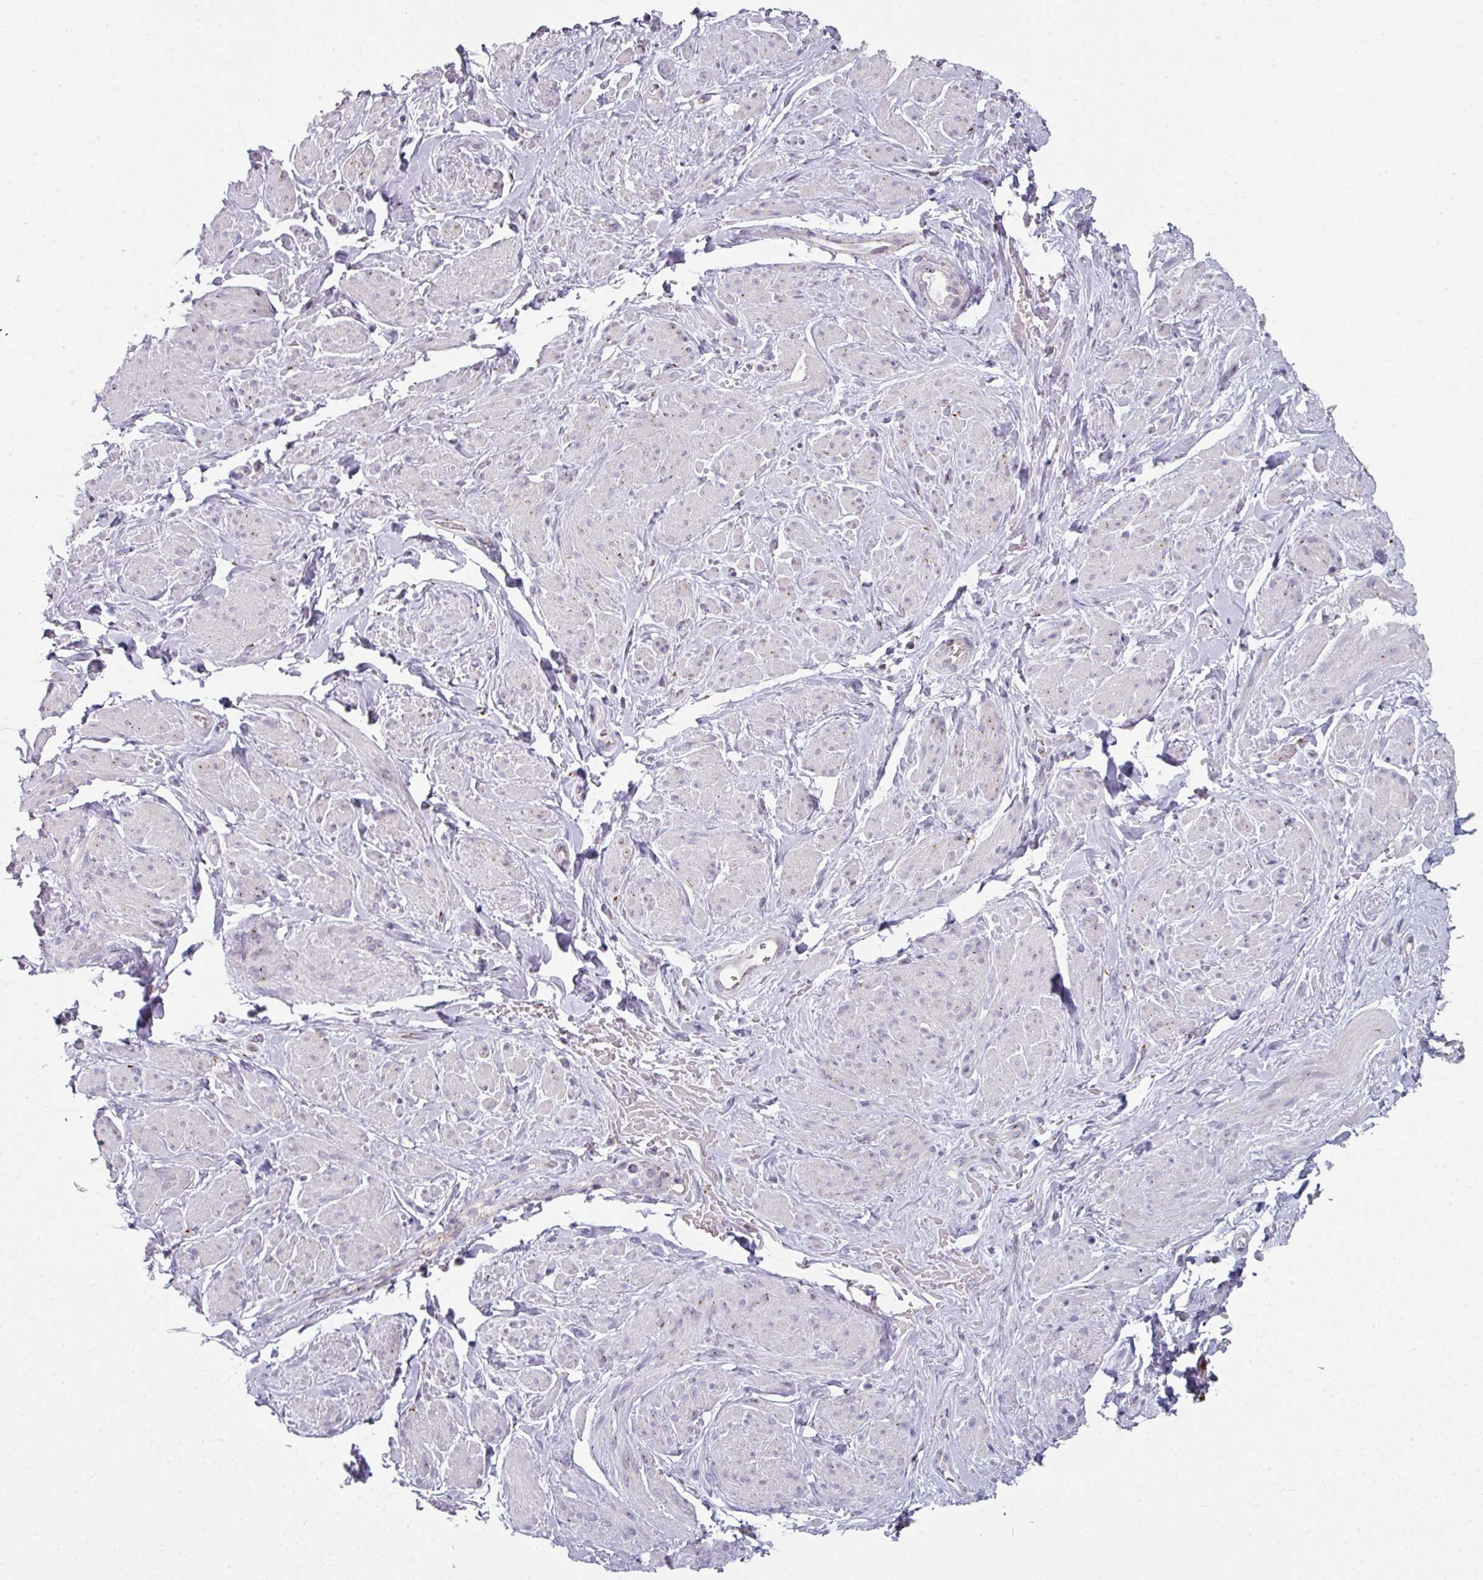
{"staining": {"intensity": "negative", "quantity": "none", "location": "none"}, "tissue": "smooth muscle", "cell_type": "Smooth muscle cells", "image_type": "normal", "snomed": [{"axis": "morphology", "description": "Normal tissue, NOS"}, {"axis": "topography", "description": "Smooth muscle"}, {"axis": "topography", "description": "Peripheral nerve tissue"}], "caption": "A histopathology image of human smooth muscle is negative for staining in smooth muscle cells. (Stains: DAB (3,3'-diaminobenzidine) IHC with hematoxylin counter stain, Microscopy: brightfield microscopy at high magnification).", "gene": "CCDC85B", "patient": {"sex": "male", "age": 69}}